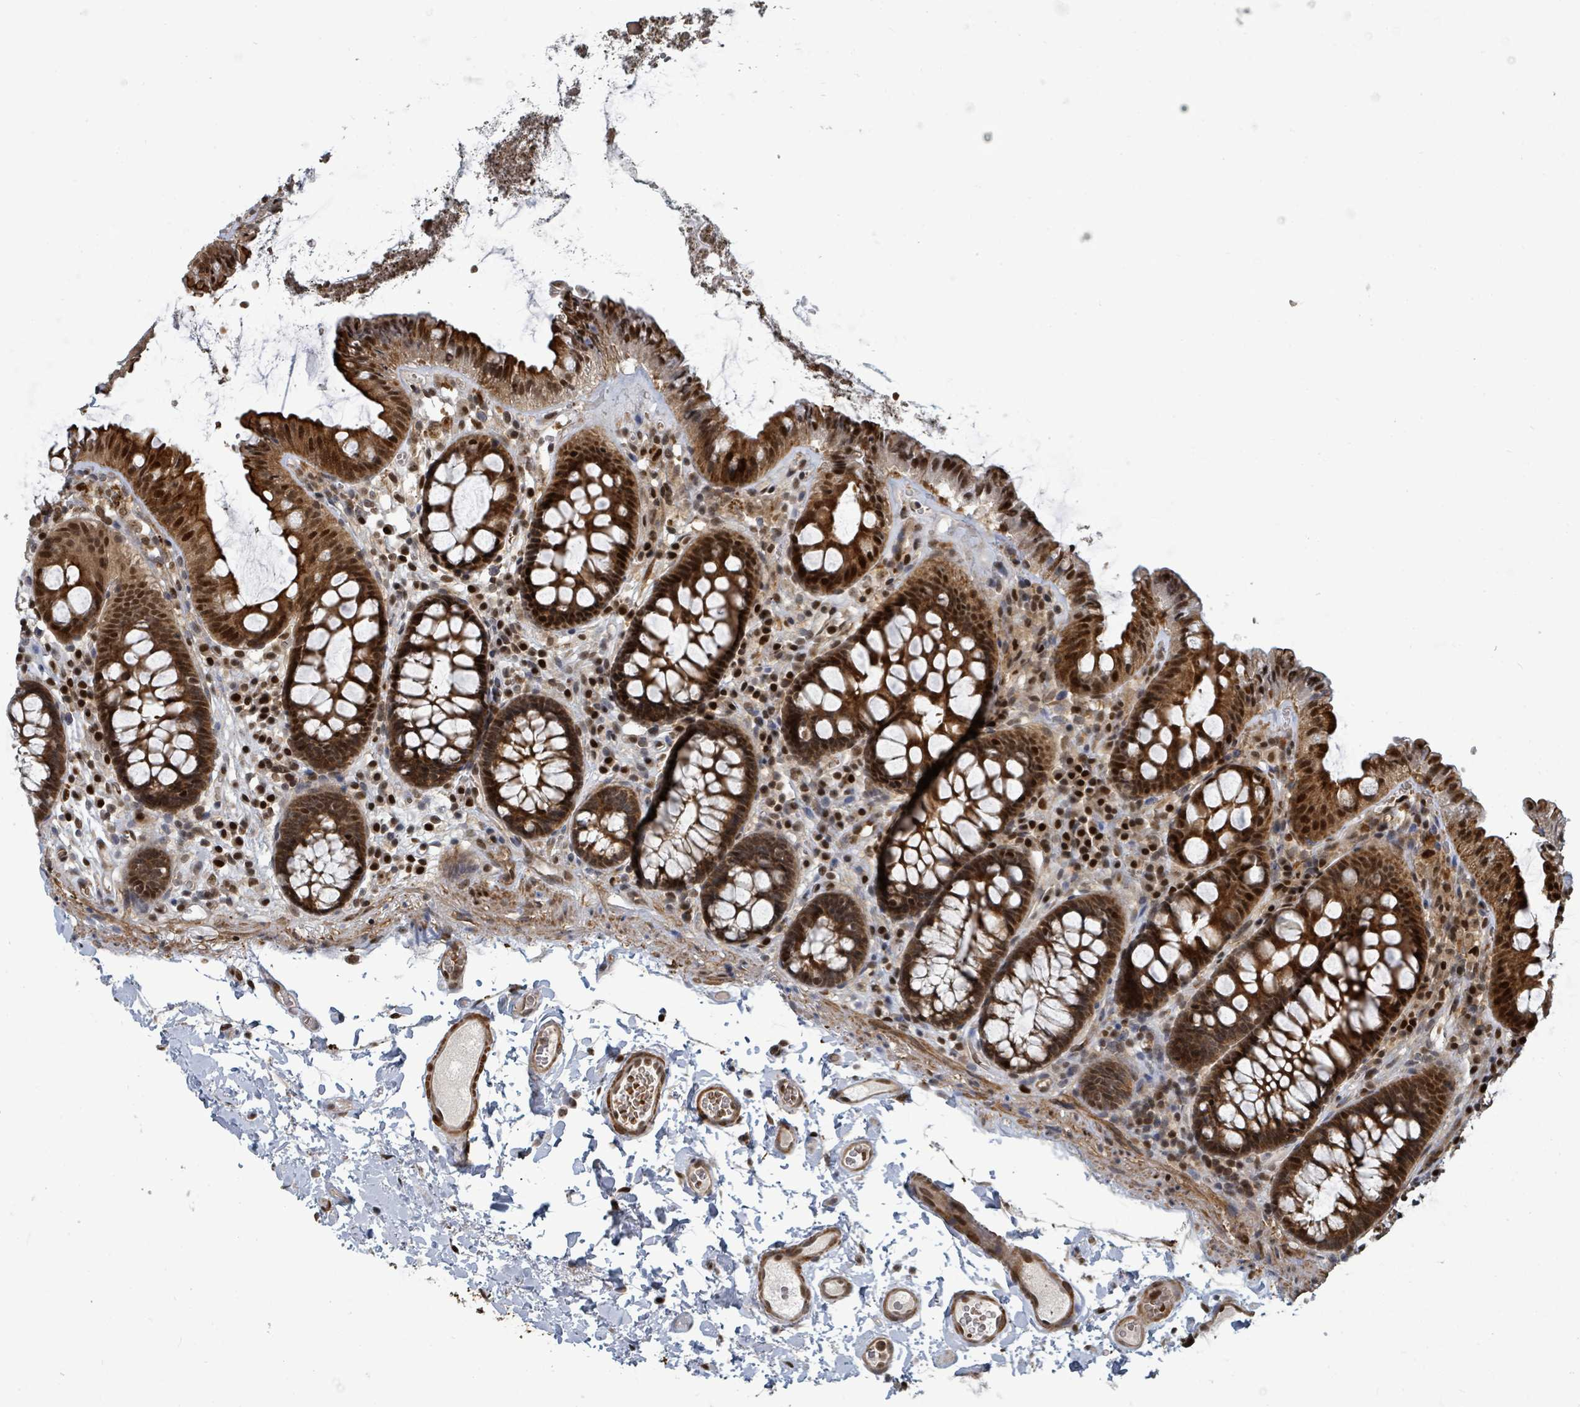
{"staining": {"intensity": "moderate", "quantity": ">75%", "location": "cytoplasmic/membranous,nuclear"}, "tissue": "colon", "cell_type": "Endothelial cells", "image_type": "normal", "snomed": [{"axis": "morphology", "description": "Normal tissue, NOS"}, {"axis": "topography", "description": "Colon"}], "caption": "Immunohistochemical staining of unremarkable human colon demonstrates >75% levels of moderate cytoplasmic/membranous,nuclear protein staining in about >75% of endothelial cells.", "gene": "TRDMT1", "patient": {"sex": "male", "age": 84}}